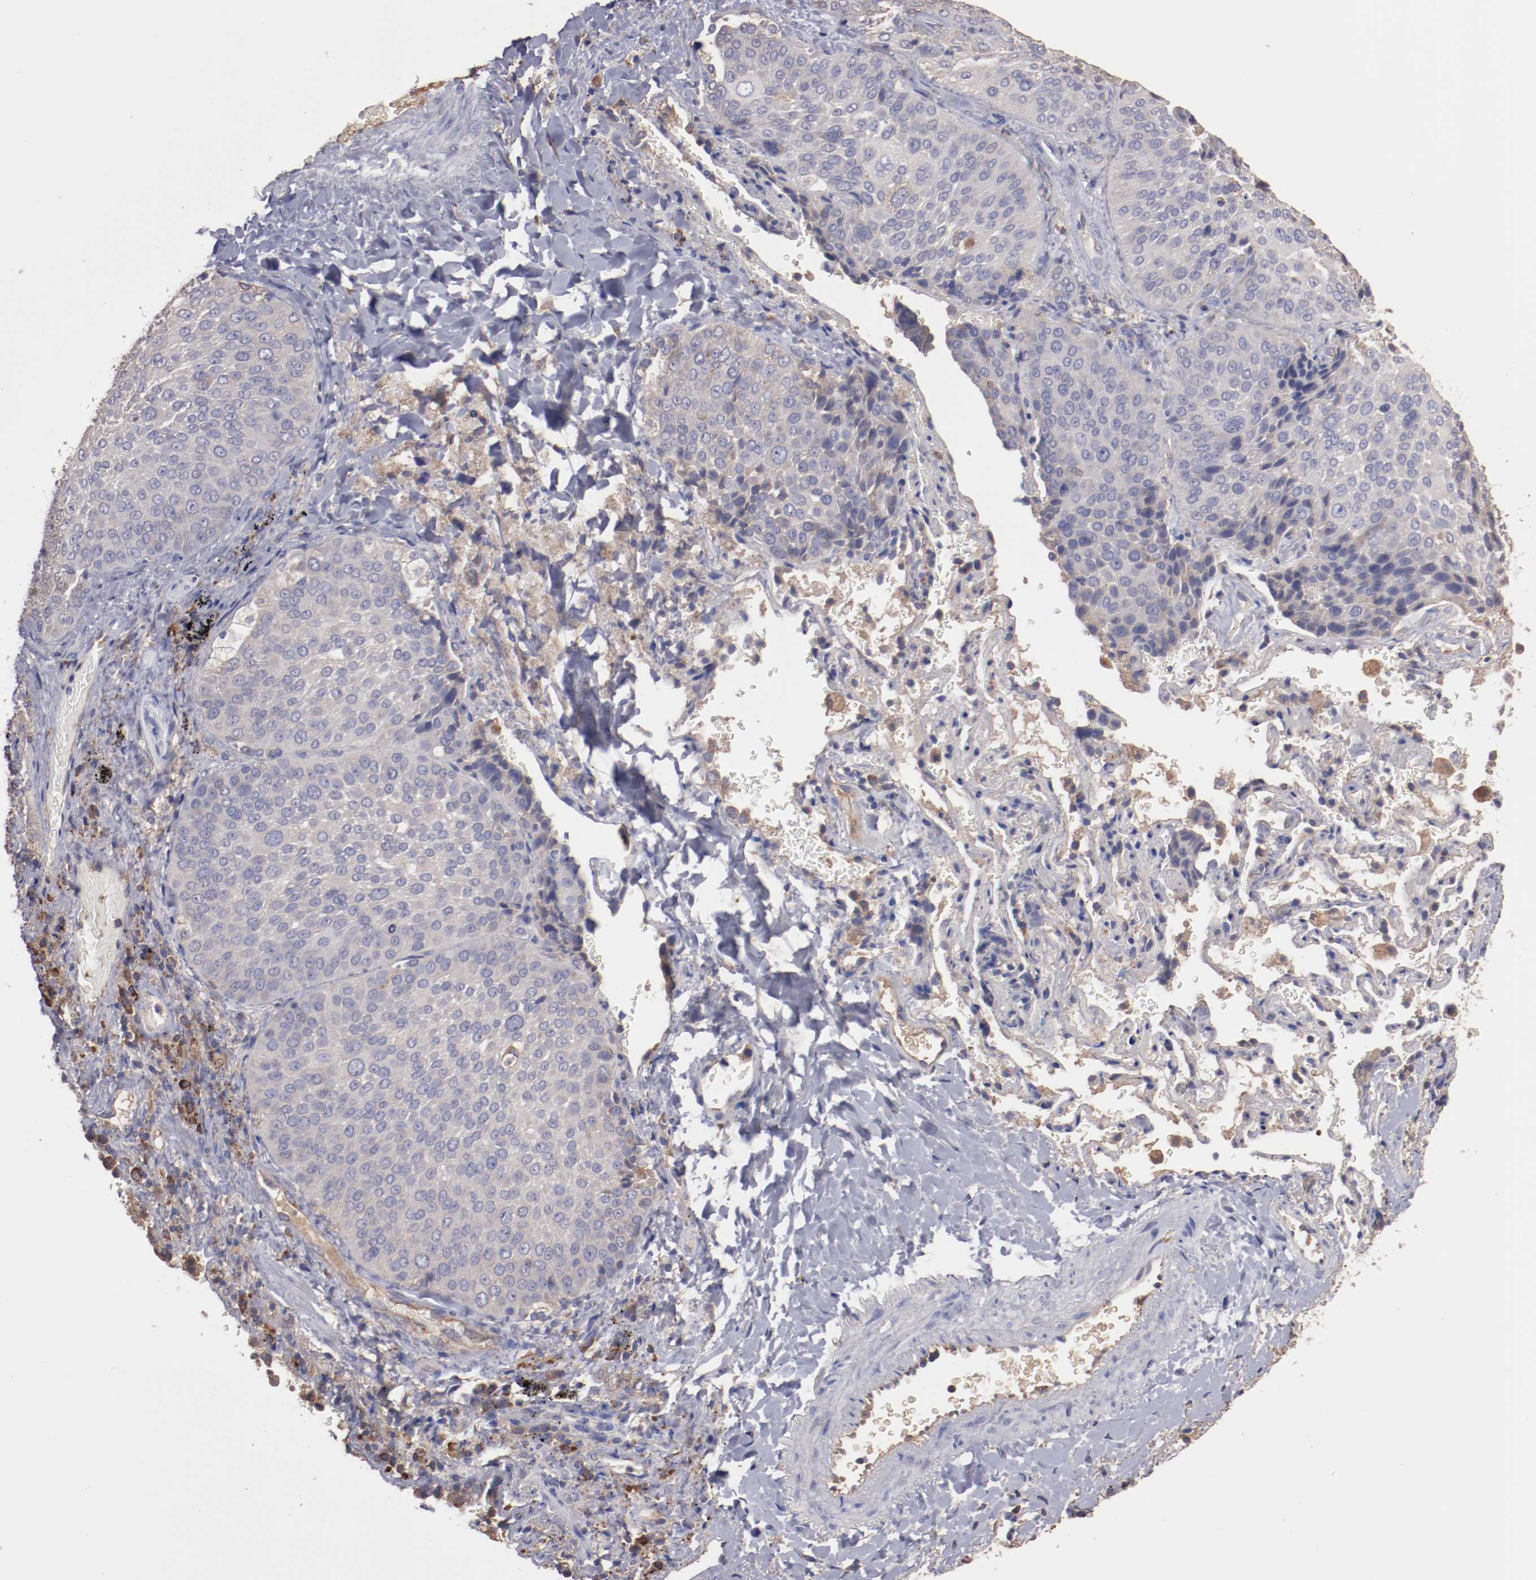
{"staining": {"intensity": "negative", "quantity": "none", "location": "none"}, "tissue": "lung cancer", "cell_type": "Tumor cells", "image_type": "cancer", "snomed": [{"axis": "morphology", "description": "Squamous cell carcinoma, NOS"}, {"axis": "topography", "description": "Lung"}], "caption": "IHC histopathology image of human lung cancer stained for a protein (brown), which reveals no staining in tumor cells. (DAB immunohistochemistry (IHC) visualized using brightfield microscopy, high magnification).", "gene": "NFKBIE", "patient": {"sex": "male", "age": 54}}